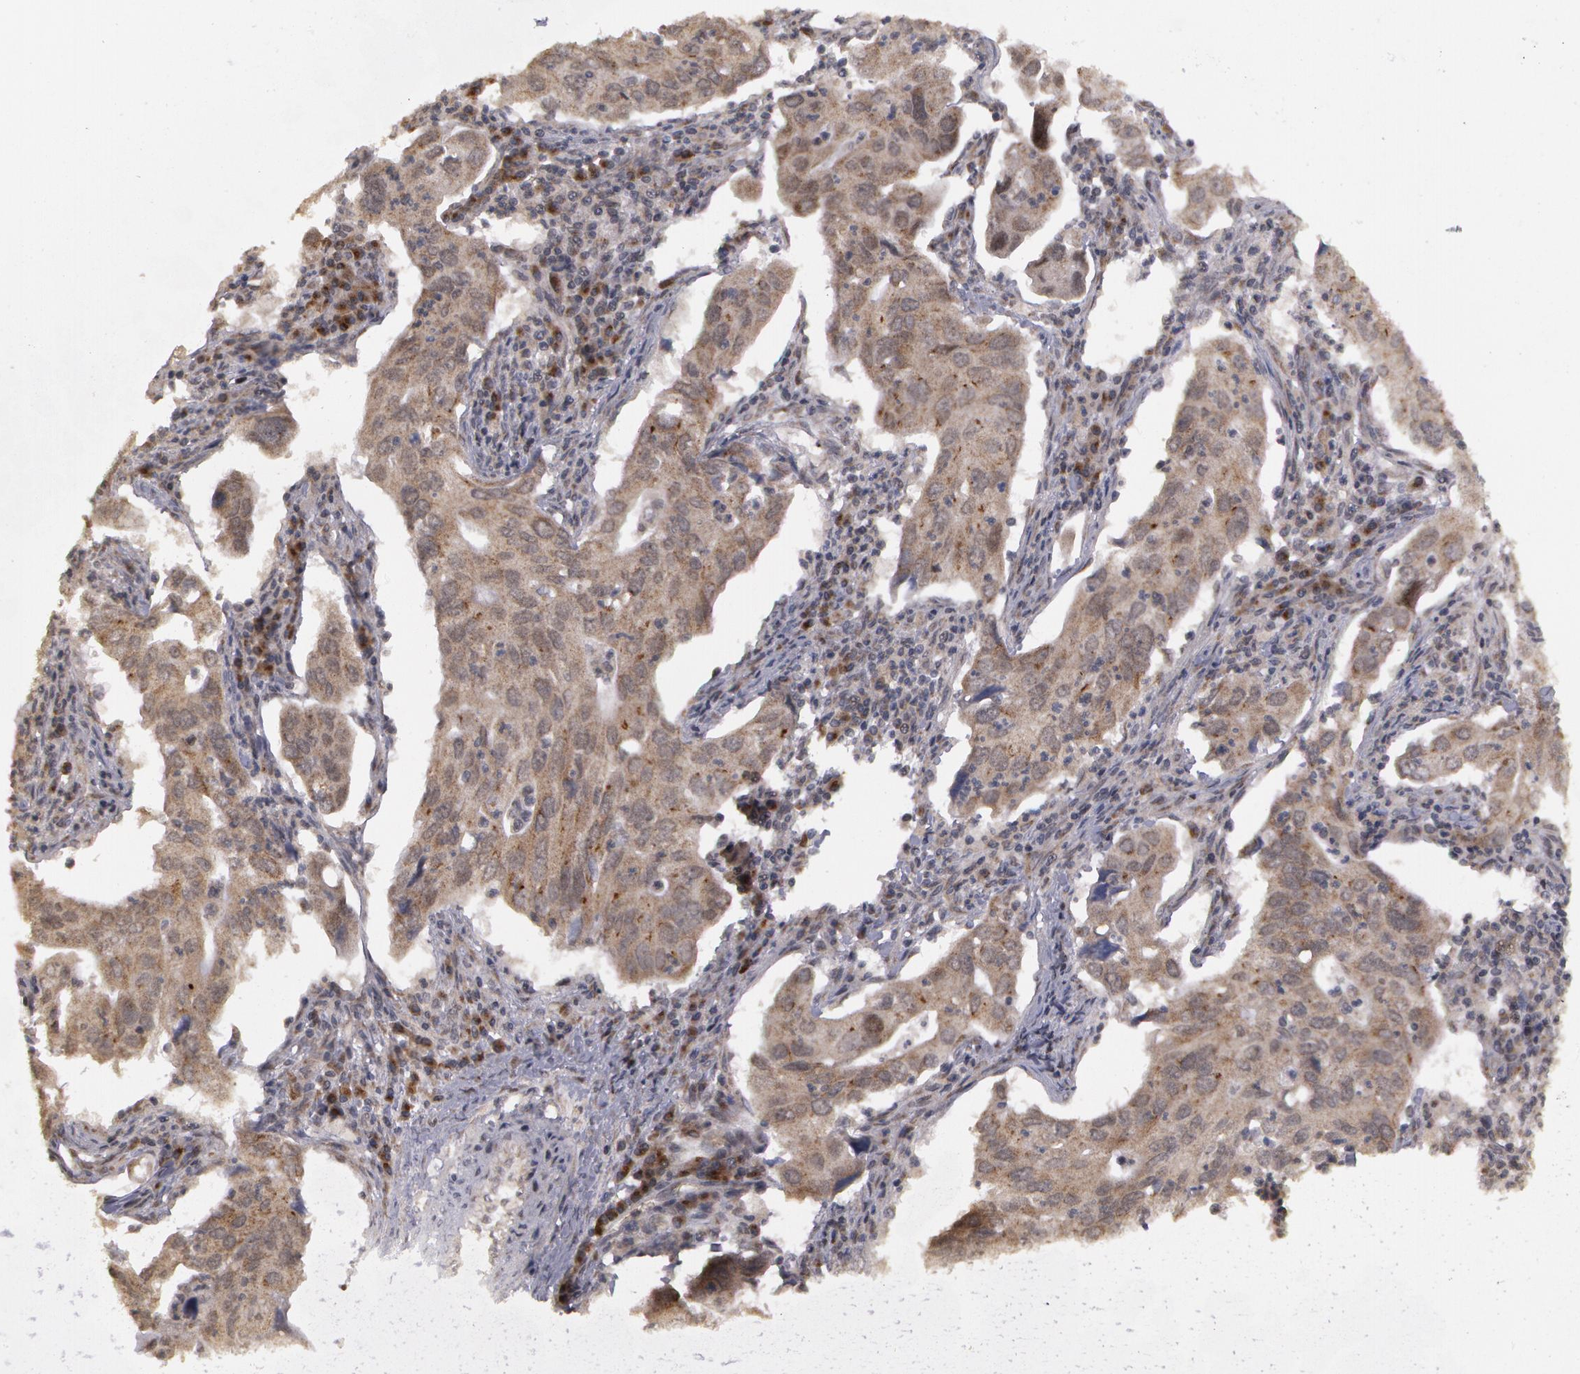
{"staining": {"intensity": "moderate", "quantity": ">75%", "location": "cytoplasmic/membranous,nuclear"}, "tissue": "lung cancer", "cell_type": "Tumor cells", "image_type": "cancer", "snomed": [{"axis": "morphology", "description": "Adenocarcinoma, NOS"}, {"axis": "topography", "description": "Lung"}], "caption": "Brown immunohistochemical staining in adenocarcinoma (lung) demonstrates moderate cytoplasmic/membranous and nuclear positivity in about >75% of tumor cells.", "gene": "STX5", "patient": {"sex": "male", "age": 48}}